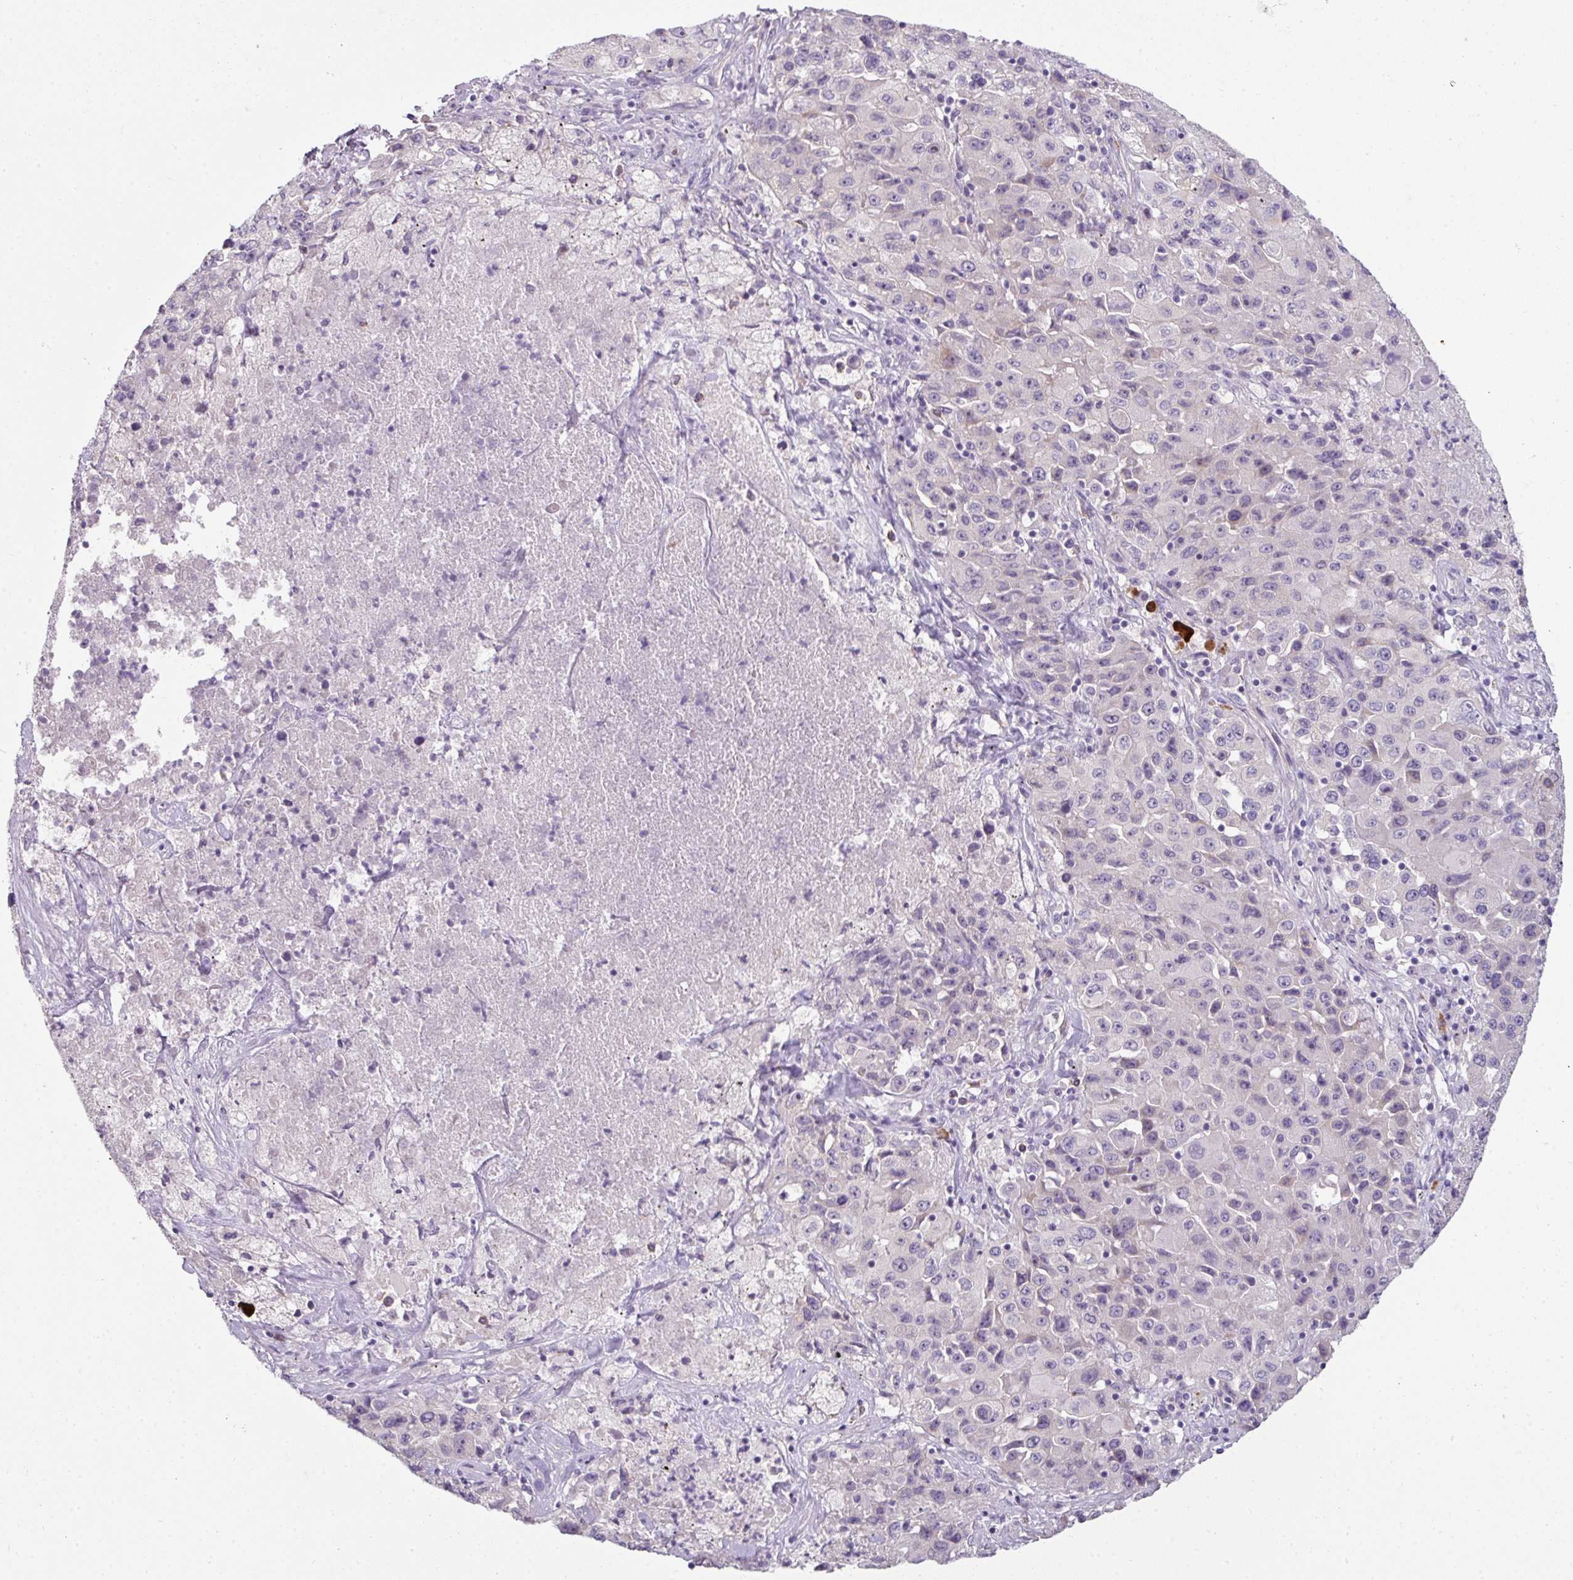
{"staining": {"intensity": "negative", "quantity": "none", "location": "none"}, "tissue": "lung cancer", "cell_type": "Tumor cells", "image_type": "cancer", "snomed": [{"axis": "morphology", "description": "Squamous cell carcinoma, NOS"}, {"axis": "topography", "description": "Lung"}], "caption": "Tumor cells show no significant expression in lung cancer (squamous cell carcinoma).", "gene": "FHAD1", "patient": {"sex": "male", "age": 63}}